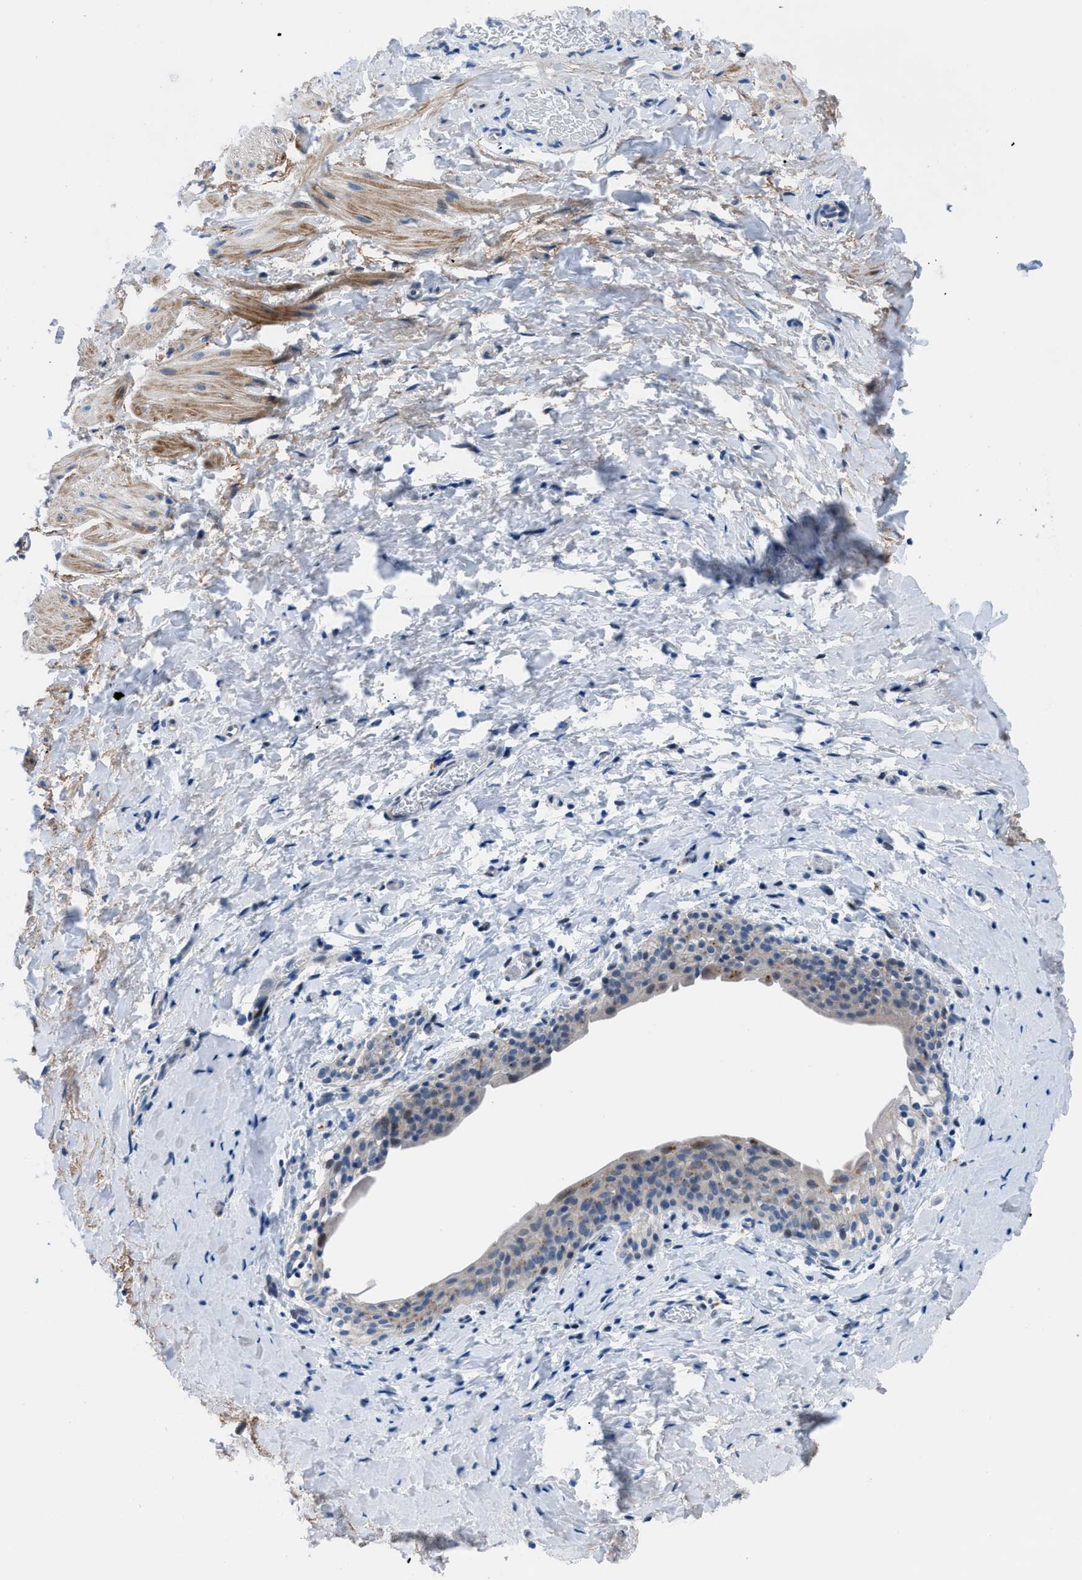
{"staining": {"intensity": "moderate", "quantity": "25%-75%", "location": "cytoplasmic/membranous"}, "tissue": "smooth muscle", "cell_type": "Smooth muscle cells", "image_type": "normal", "snomed": [{"axis": "morphology", "description": "Normal tissue, NOS"}, {"axis": "topography", "description": "Smooth muscle"}], "caption": "Smooth muscle cells display medium levels of moderate cytoplasmic/membranous staining in about 25%-75% of cells in benign smooth muscle. The staining was performed using DAB to visualize the protein expression in brown, while the nuclei were stained in blue with hematoxylin (Magnification: 20x).", "gene": "UAP1", "patient": {"sex": "male", "age": 16}}